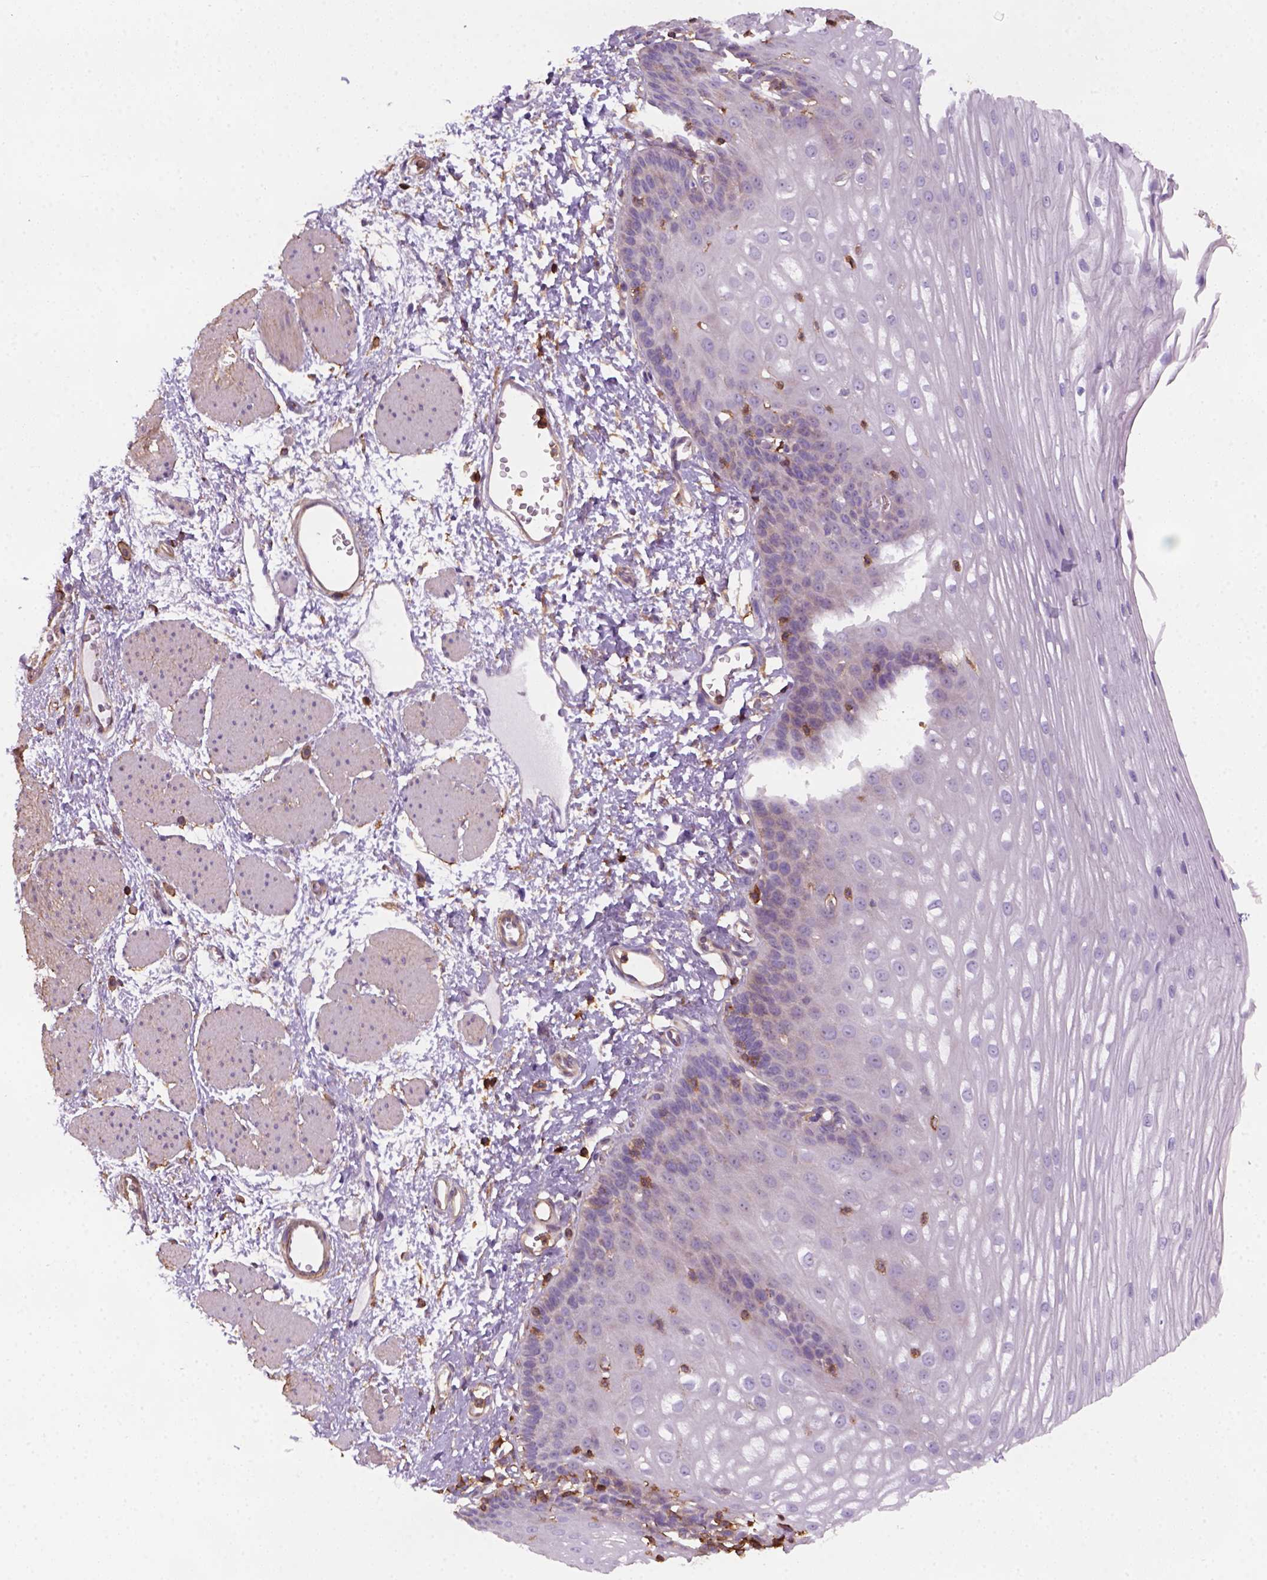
{"staining": {"intensity": "negative", "quantity": "none", "location": "none"}, "tissue": "esophagus", "cell_type": "Squamous epithelial cells", "image_type": "normal", "snomed": [{"axis": "morphology", "description": "Normal tissue, NOS"}, {"axis": "topography", "description": "Esophagus"}], "caption": "A high-resolution micrograph shows immunohistochemistry (IHC) staining of unremarkable esophagus, which displays no significant expression in squamous epithelial cells.", "gene": "GPRC5D", "patient": {"sex": "male", "age": 62}}